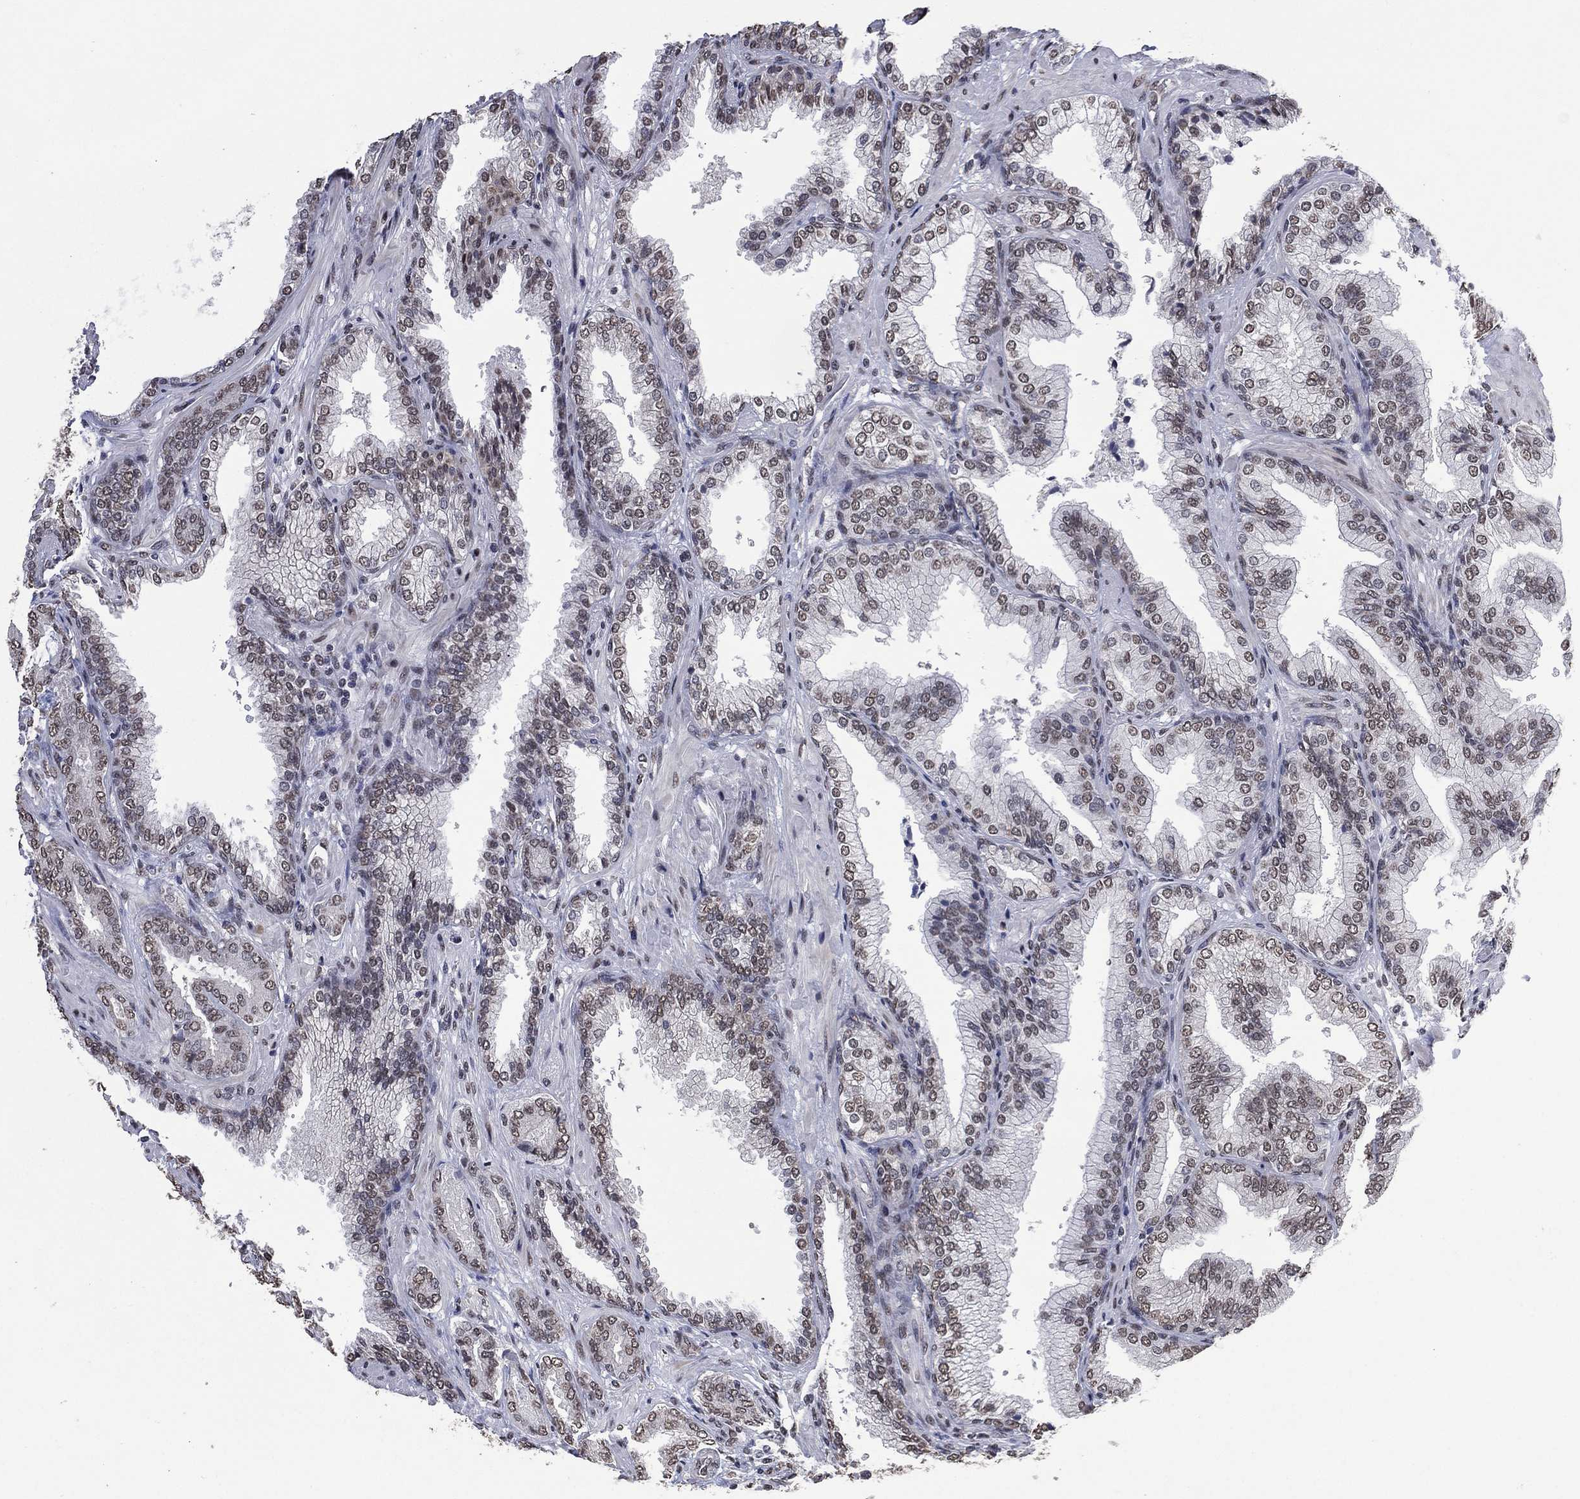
{"staining": {"intensity": "negative", "quantity": "none", "location": "none"}, "tissue": "prostate cancer", "cell_type": "Tumor cells", "image_type": "cancer", "snomed": [{"axis": "morphology", "description": "Adenocarcinoma, Low grade"}, {"axis": "topography", "description": "Prostate"}], "caption": "DAB (3,3'-diaminobenzidine) immunohistochemical staining of prostate cancer displays no significant positivity in tumor cells.", "gene": "EHMT1", "patient": {"sex": "male", "age": 68}}